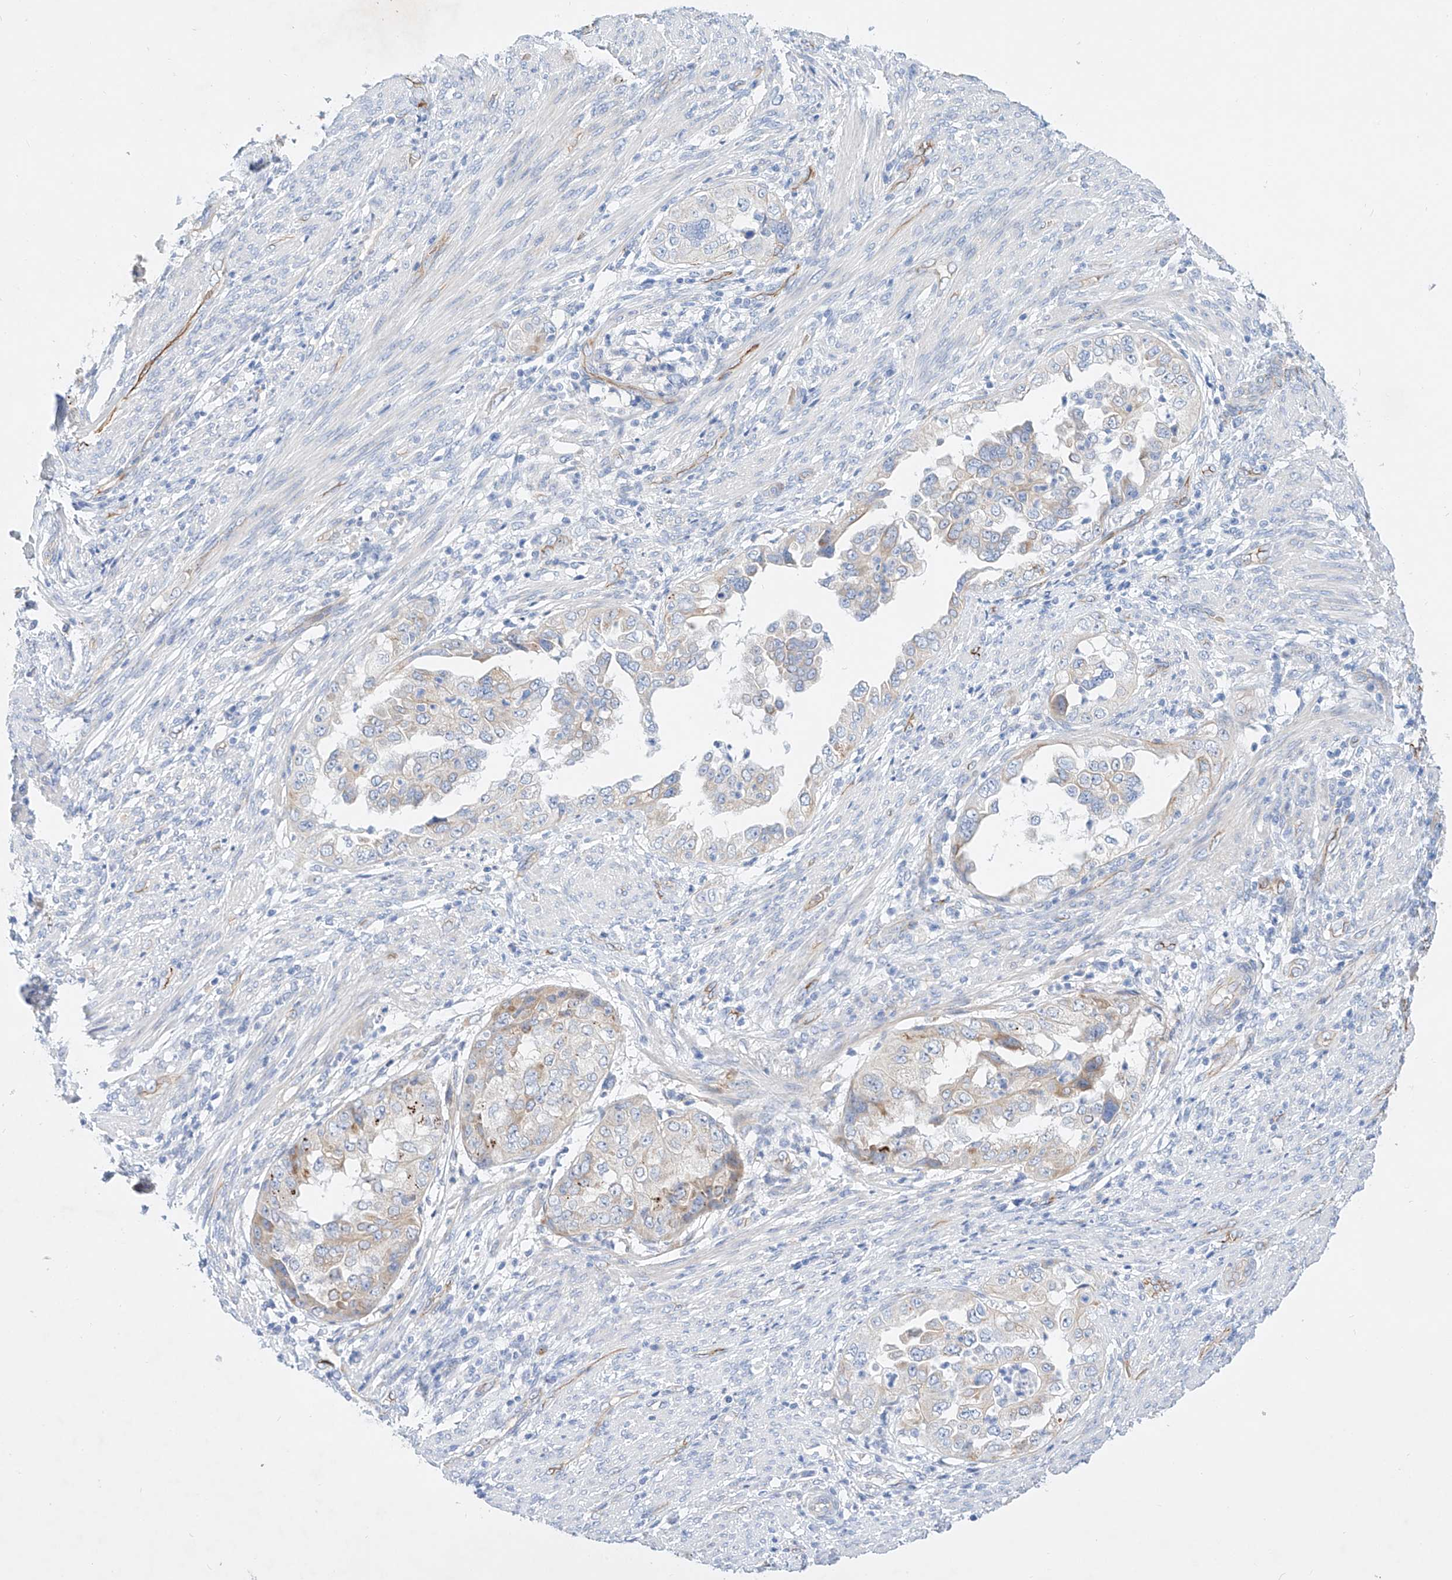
{"staining": {"intensity": "negative", "quantity": "none", "location": "none"}, "tissue": "endometrial cancer", "cell_type": "Tumor cells", "image_type": "cancer", "snomed": [{"axis": "morphology", "description": "Adenocarcinoma, NOS"}, {"axis": "topography", "description": "Endometrium"}], "caption": "DAB immunohistochemical staining of adenocarcinoma (endometrial) demonstrates no significant expression in tumor cells.", "gene": "SBSPON", "patient": {"sex": "female", "age": 85}}